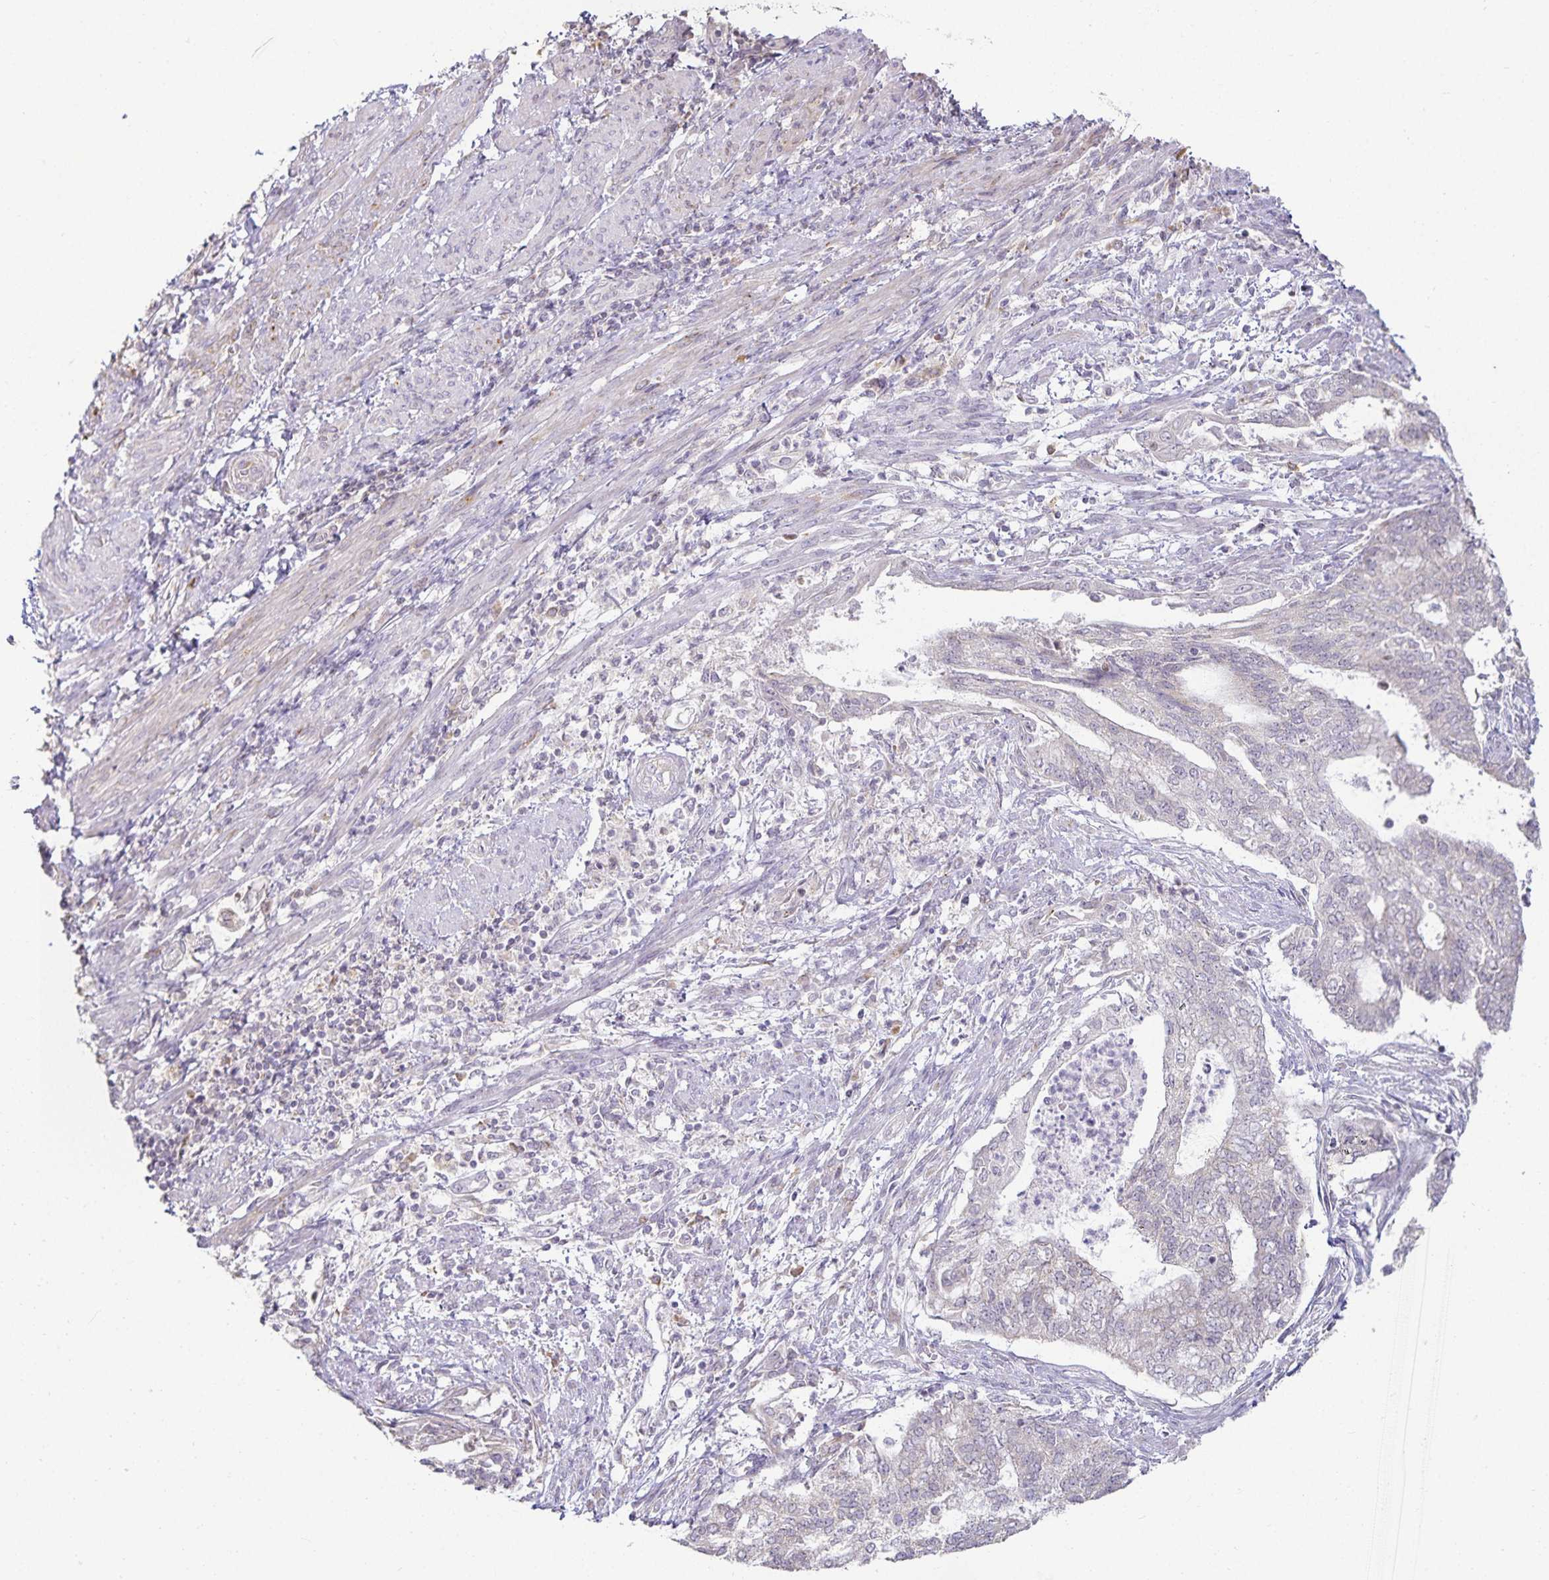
{"staining": {"intensity": "negative", "quantity": "none", "location": "none"}, "tissue": "endometrial cancer", "cell_type": "Tumor cells", "image_type": "cancer", "snomed": [{"axis": "morphology", "description": "Adenocarcinoma, NOS"}, {"axis": "topography", "description": "Endometrium"}], "caption": "Immunohistochemistry histopathology image of endometrial cancer stained for a protein (brown), which displays no positivity in tumor cells. (IHC, brightfield microscopy, high magnification).", "gene": "GP2", "patient": {"sex": "female", "age": 65}}